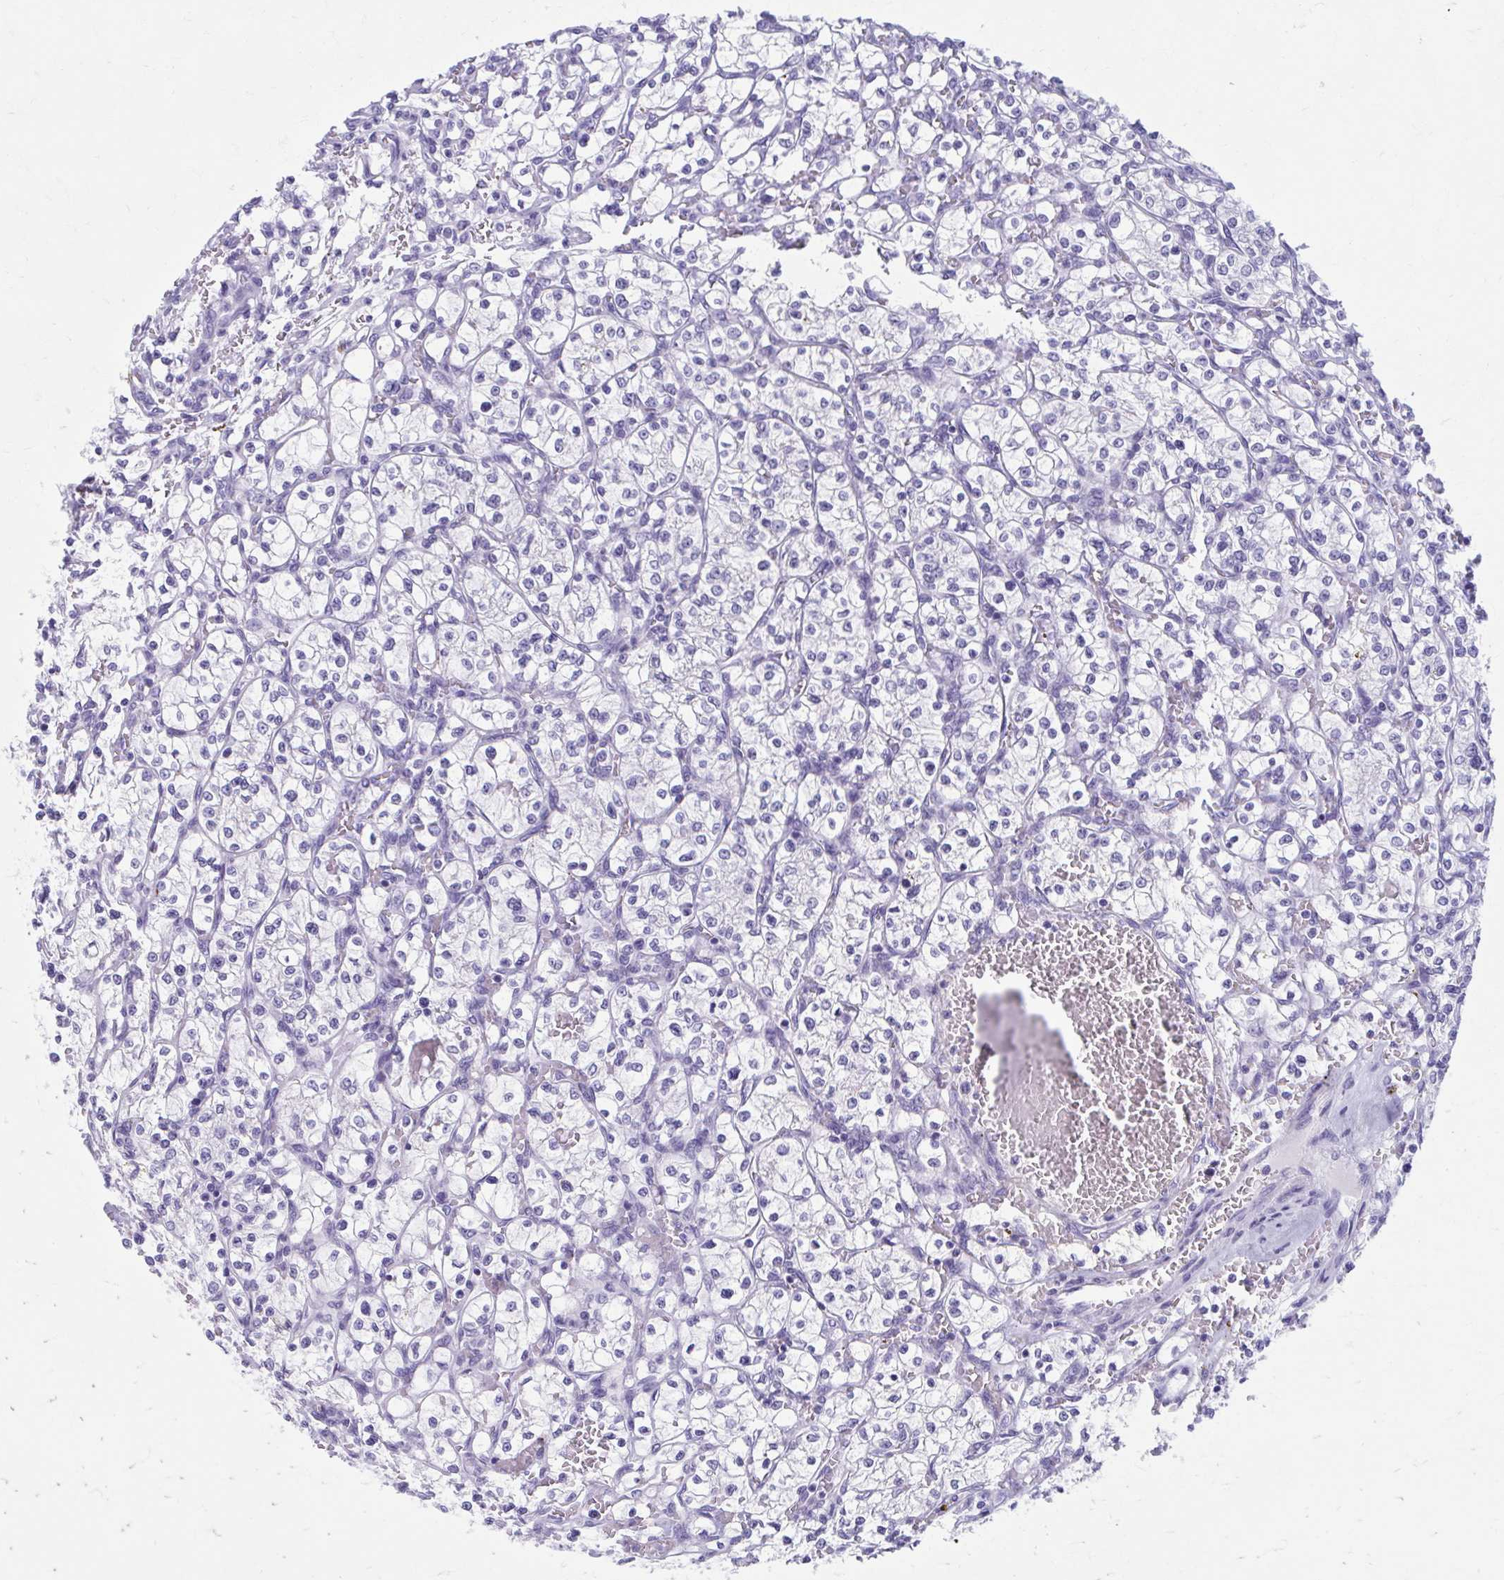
{"staining": {"intensity": "negative", "quantity": "none", "location": "none"}, "tissue": "renal cancer", "cell_type": "Tumor cells", "image_type": "cancer", "snomed": [{"axis": "morphology", "description": "Adenocarcinoma, NOS"}, {"axis": "topography", "description": "Kidney"}], "caption": "Tumor cells show no significant protein expression in adenocarcinoma (renal).", "gene": "KCNE2", "patient": {"sex": "female", "age": 64}}